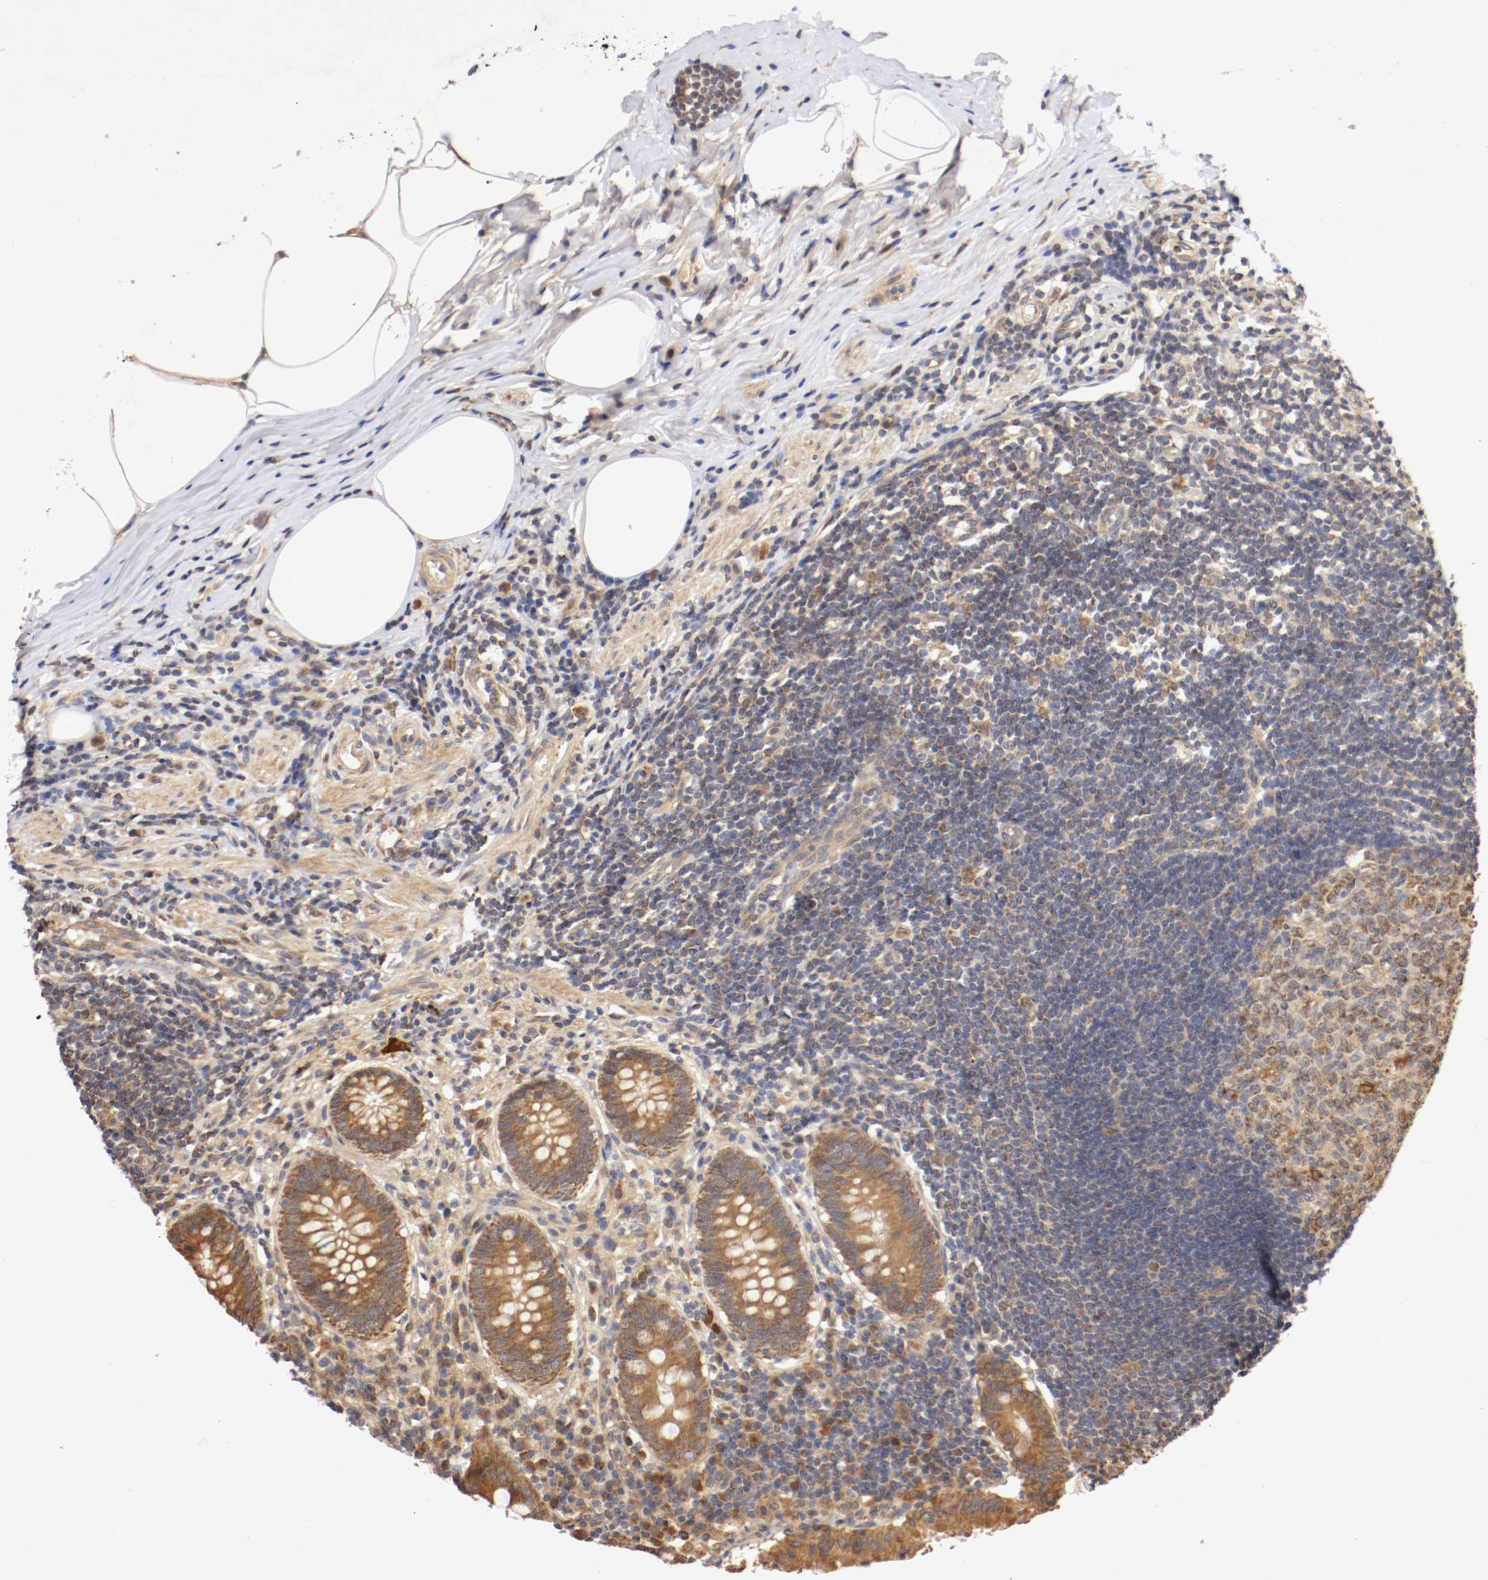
{"staining": {"intensity": "moderate", "quantity": ">75%", "location": "cytoplasmic/membranous"}, "tissue": "appendix", "cell_type": "Glandular cells", "image_type": "normal", "snomed": [{"axis": "morphology", "description": "Normal tissue, NOS"}, {"axis": "topography", "description": "Appendix"}], "caption": "Protein staining of benign appendix displays moderate cytoplasmic/membranous positivity in approximately >75% of glandular cells. (Brightfield microscopy of DAB IHC at high magnification).", "gene": "VEZT", "patient": {"sex": "female", "age": 50}}